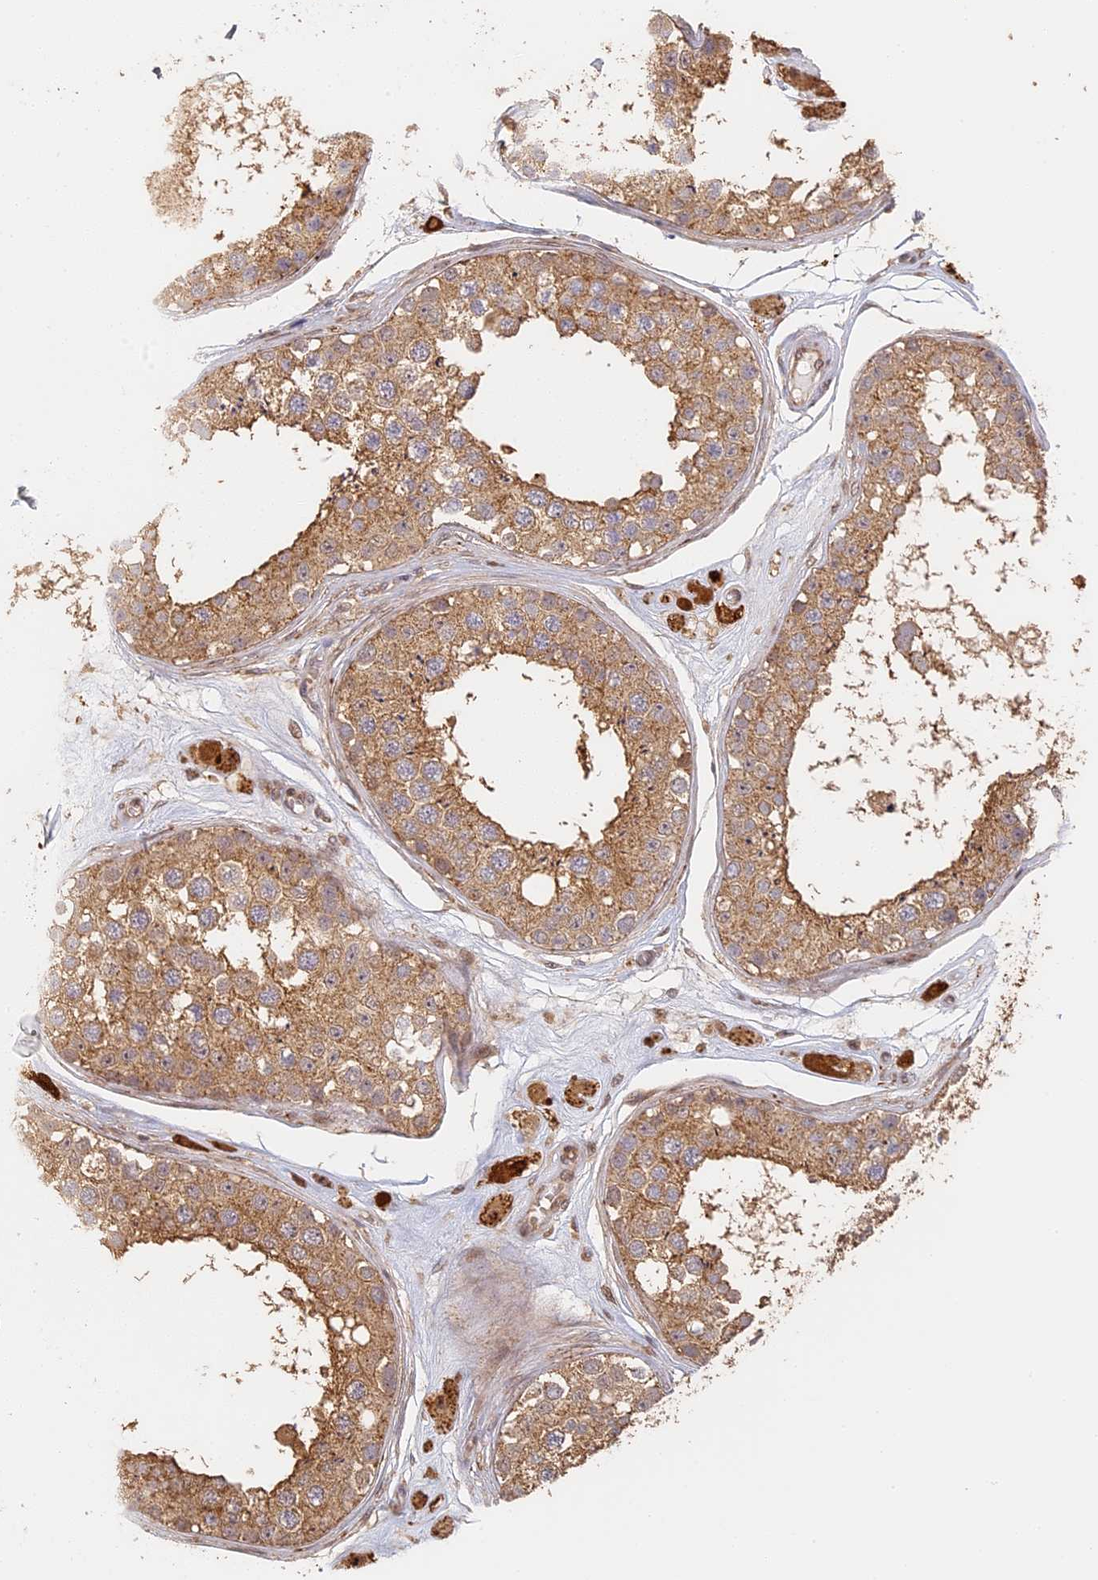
{"staining": {"intensity": "moderate", "quantity": ">75%", "location": "cytoplasmic/membranous"}, "tissue": "testis", "cell_type": "Cells in seminiferous ducts", "image_type": "normal", "snomed": [{"axis": "morphology", "description": "Normal tissue, NOS"}, {"axis": "topography", "description": "Testis"}], "caption": "Immunohistochemistry of unremarkable human testis demonstrates medium levels of moderate cytoplasmic/membranous staining in approximately >75% of cells in seminiferous ducts. (brown staining indicates protein expression, while blue staining denotes nuclei).", "gene": "STX16", "patient": {"sex": "male", "age": 25}}